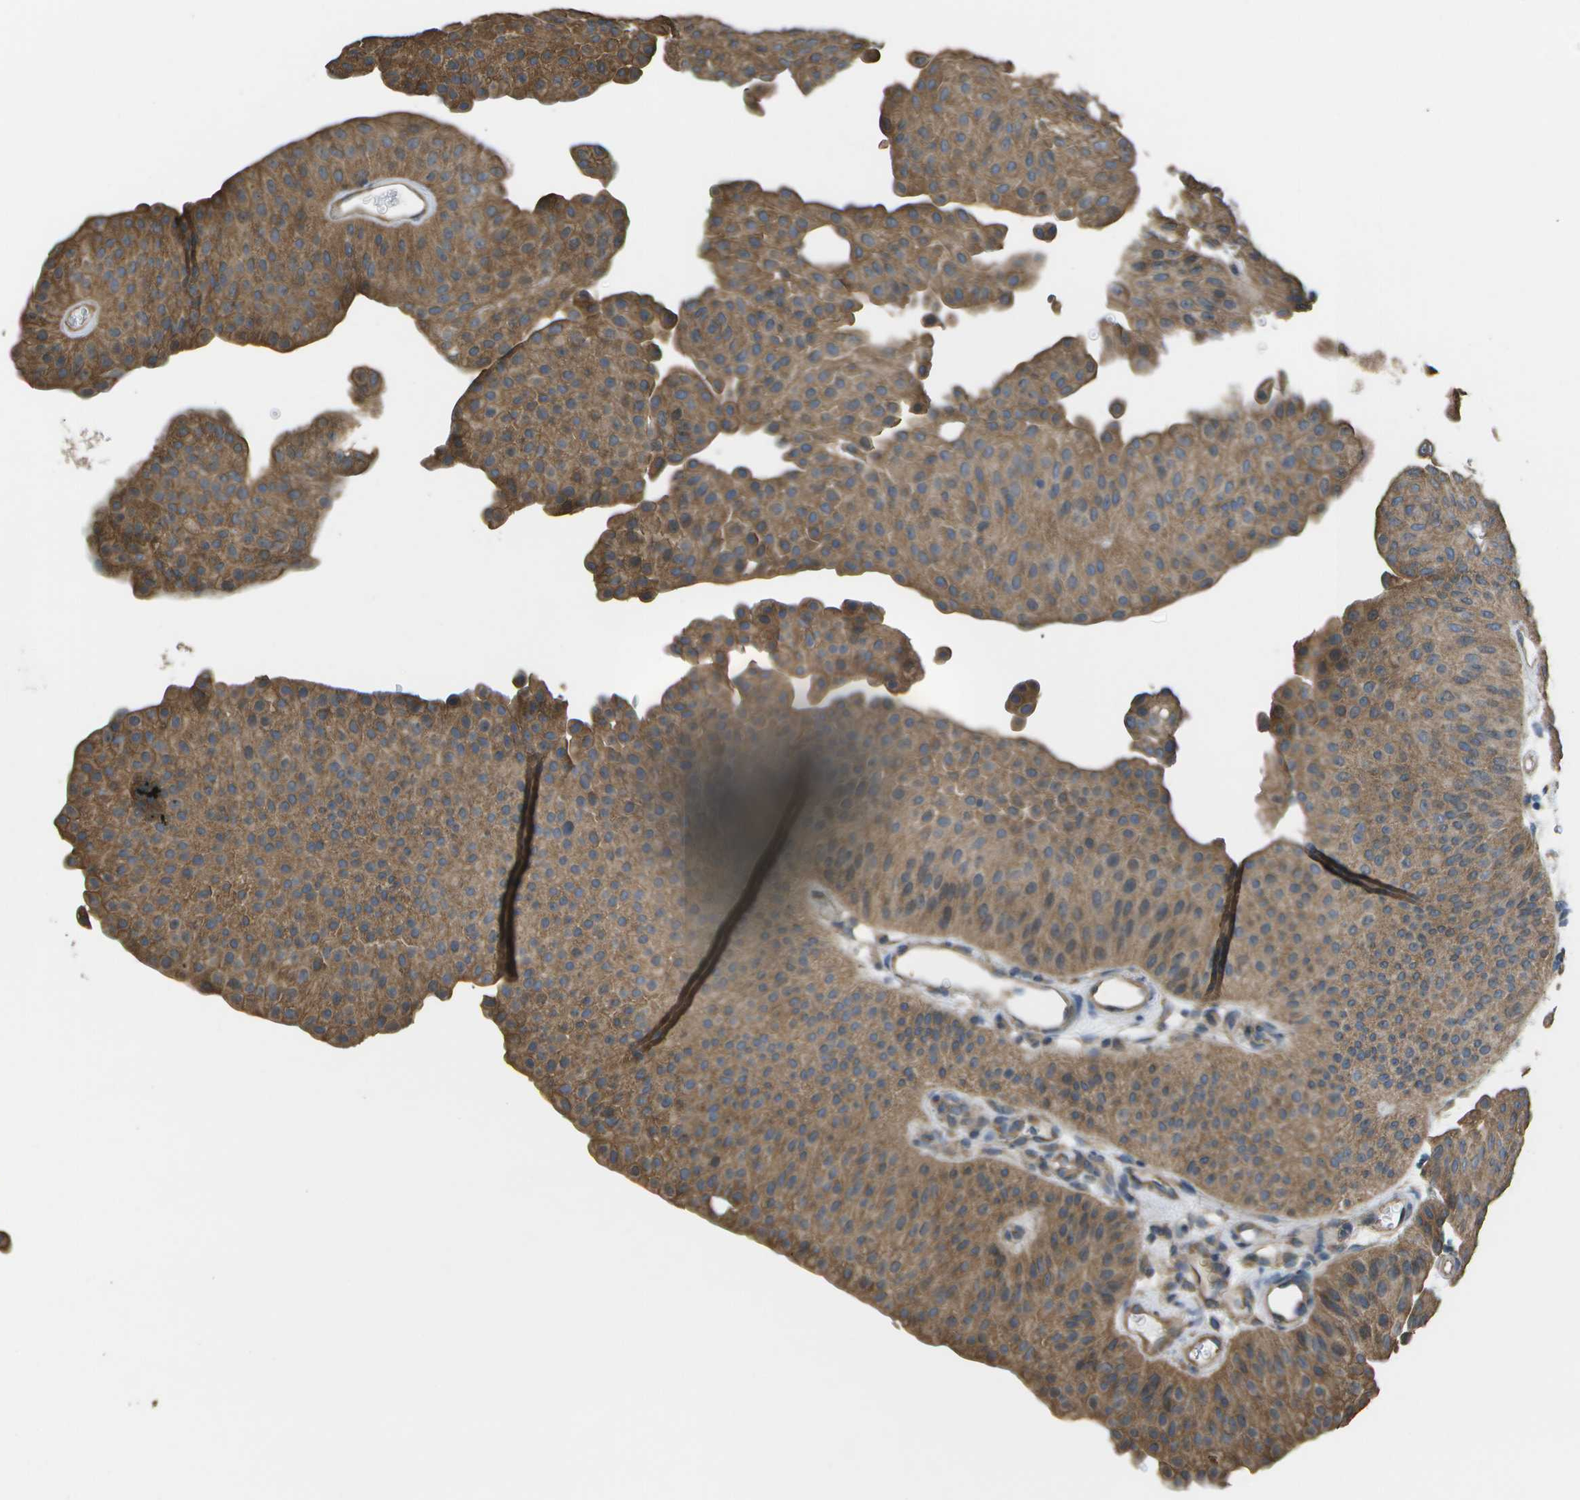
{"staining": {"intensity": "moderate", "quantity": ">75%", "location": "cytoplasmic/membranous"}, "tissue": "urothelial cancer", "cell_type": "Tumor cells", "image_type": "cancer", "snomed": [{"axis": "morphology", "description": "Urothelial carcinoma, Low grade"}, {"axis": "topography", "description": "Urinary bladder"}], "caption": "This photomicrograph exhibits IHC staining of urothelial carcinoma (low-grade), with medium moderate cytoplasmic/membranous expression in approximately >75% of tumor cells.", "gene": "CLNS1A", "patient": {"sex": "female", "age": 60}}